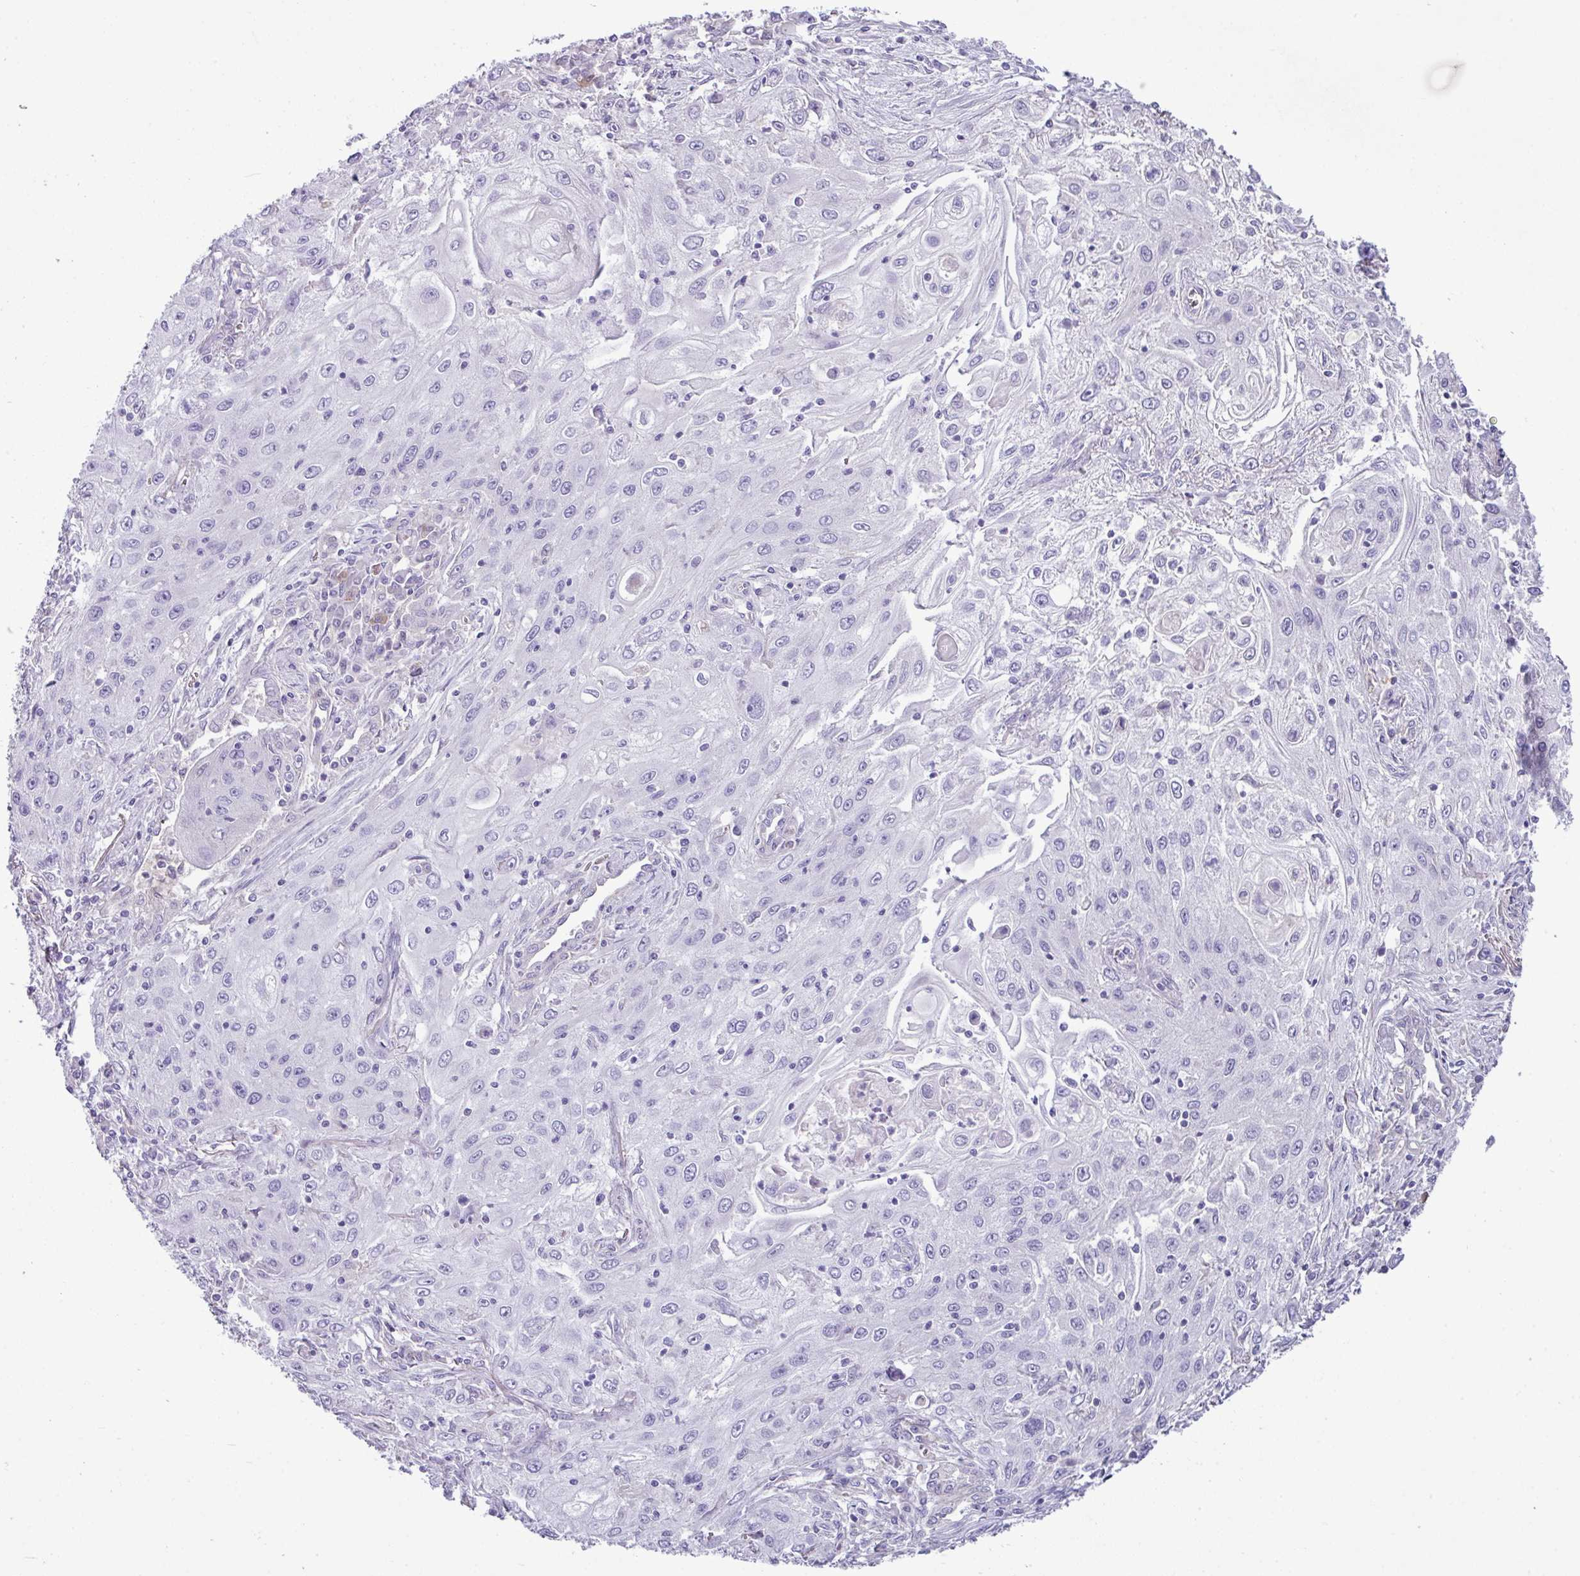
{"staining": {"intensity": "negative", "quantity": "none", "location": "none"}, "tissue": "lung cancer", "cell_type": "Tumor cells", "image_type": "cancer", "snomed": [{"axis": "morphology", "description": "Squamous cell carcinoma, NOS"}, {"axis": "topography", "description": "Lung"}], "caption": "Immunohistochemistry (IHC) photomicrograph of lung cancer stained for a protein (brown), which exhibits no positivity in tumor cells.", "gene": "KIRREL3", "patient": {"sex": "female", "age": 69}}